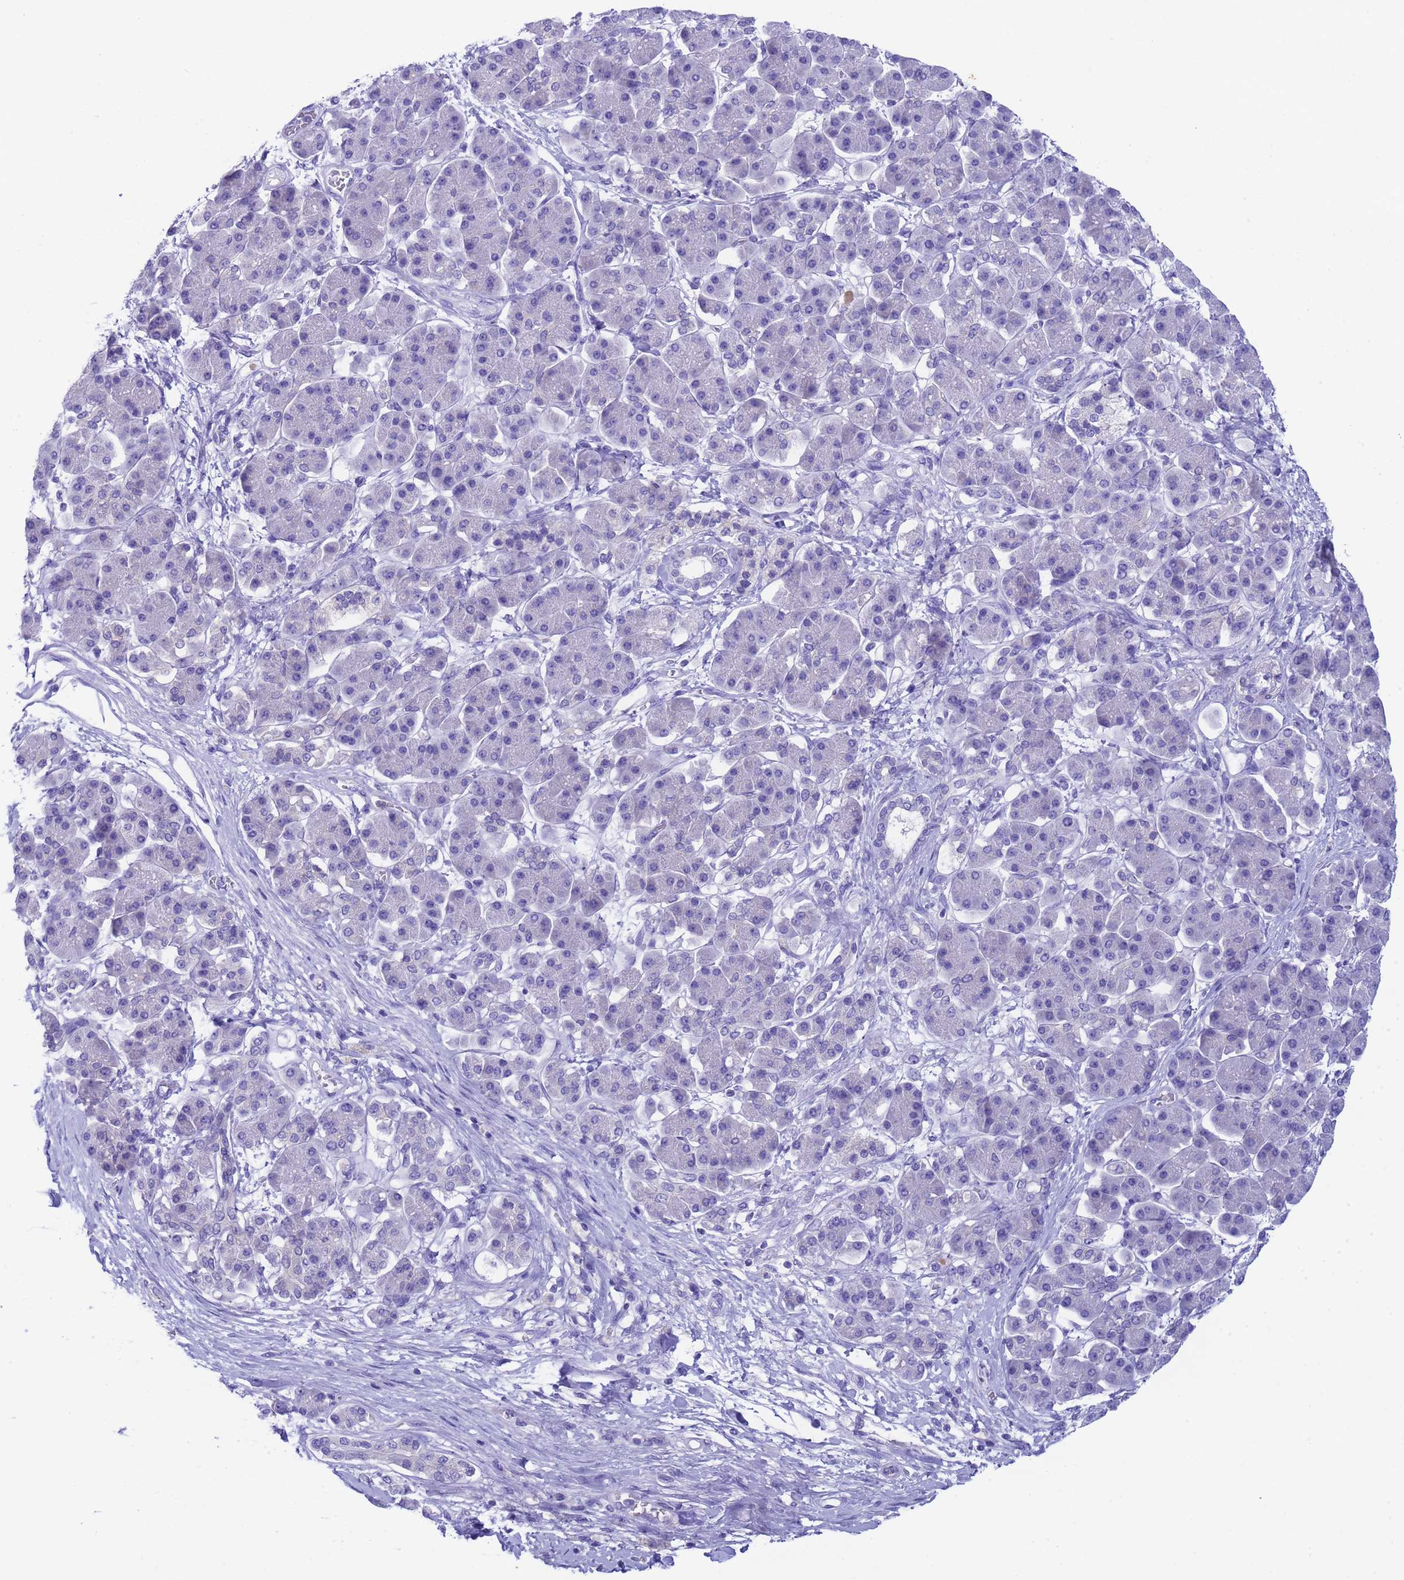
{"staining": {"intensity": "negative", "quantity": "none", "location": "none"}, "tissue": "pancreatic cancer", "cell_type": "Tumor cells", "image_type": "cancer", "snomed": [{"axis": "morphology", "description": "Adenocarcinoma, NOS"}, {"axis": "topography", "description": "Pancreas"}], "caption": "IHC histopathology image of pancreatic adenocarcinoma stained for a protein (brown), which shows no expression in tumor cells. (Immunohistochemistry, brightfield microscopy, high magnification).", "gene": "USP38", "patient": {"sex": "female", "age": 61}}